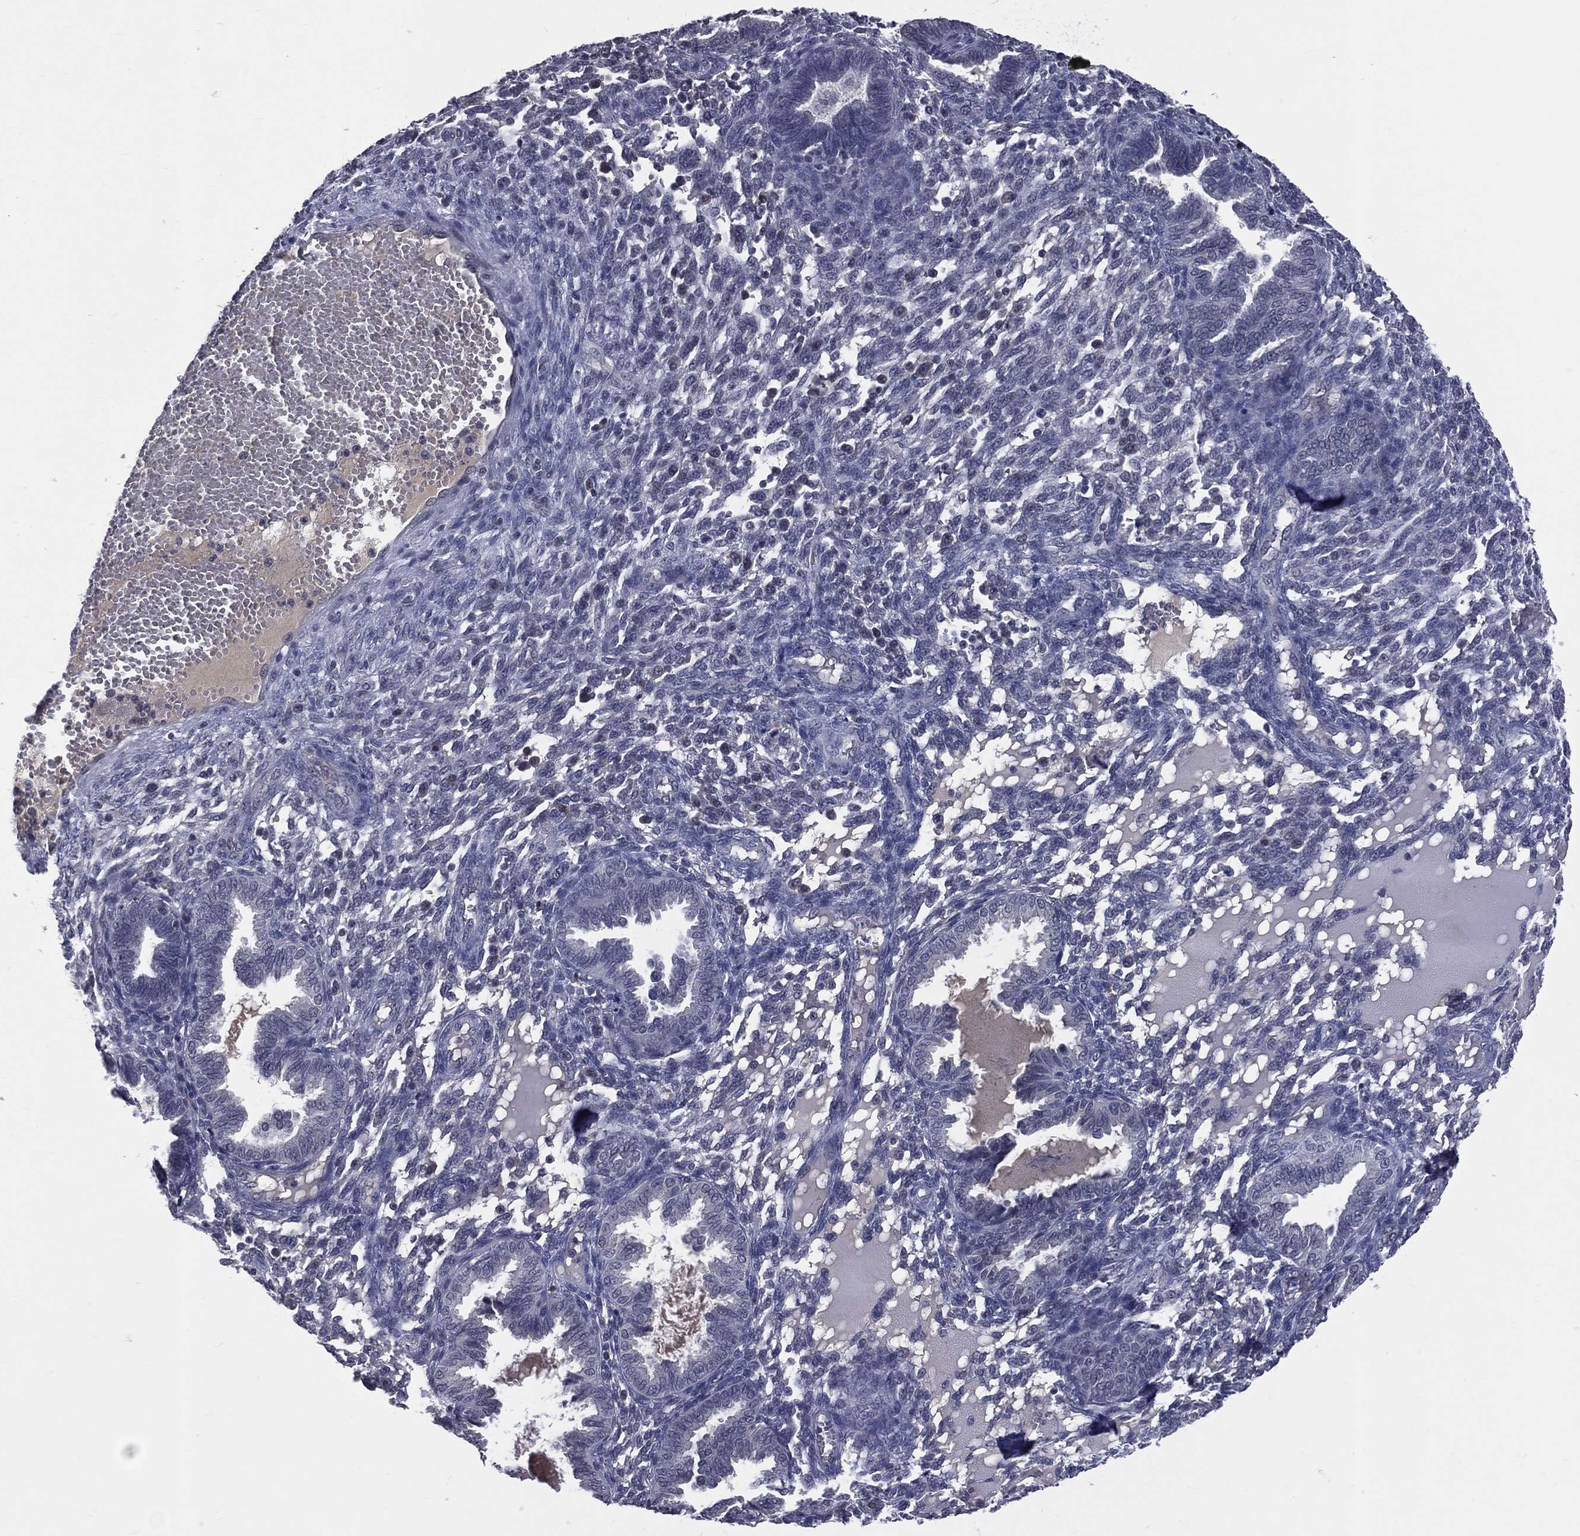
{"staining": {"intensity": "negative", "quantity": "none", "location": "none"}, "tissue": "endometrium", "cell_type": "Cells in endometrial stroma", "image_type": "normal", "snomed": [{"axis": "morphology", "description": "Normal tissue, NOS"}, {"axis": "topography", "description": "Endometrium"}], "caption": "The photomicrograph exhibits no significant positivity in cells in endometrial stroma of endometrium.", "gene": "DSG4", "patient": {"sex": "female", "age": 42}}